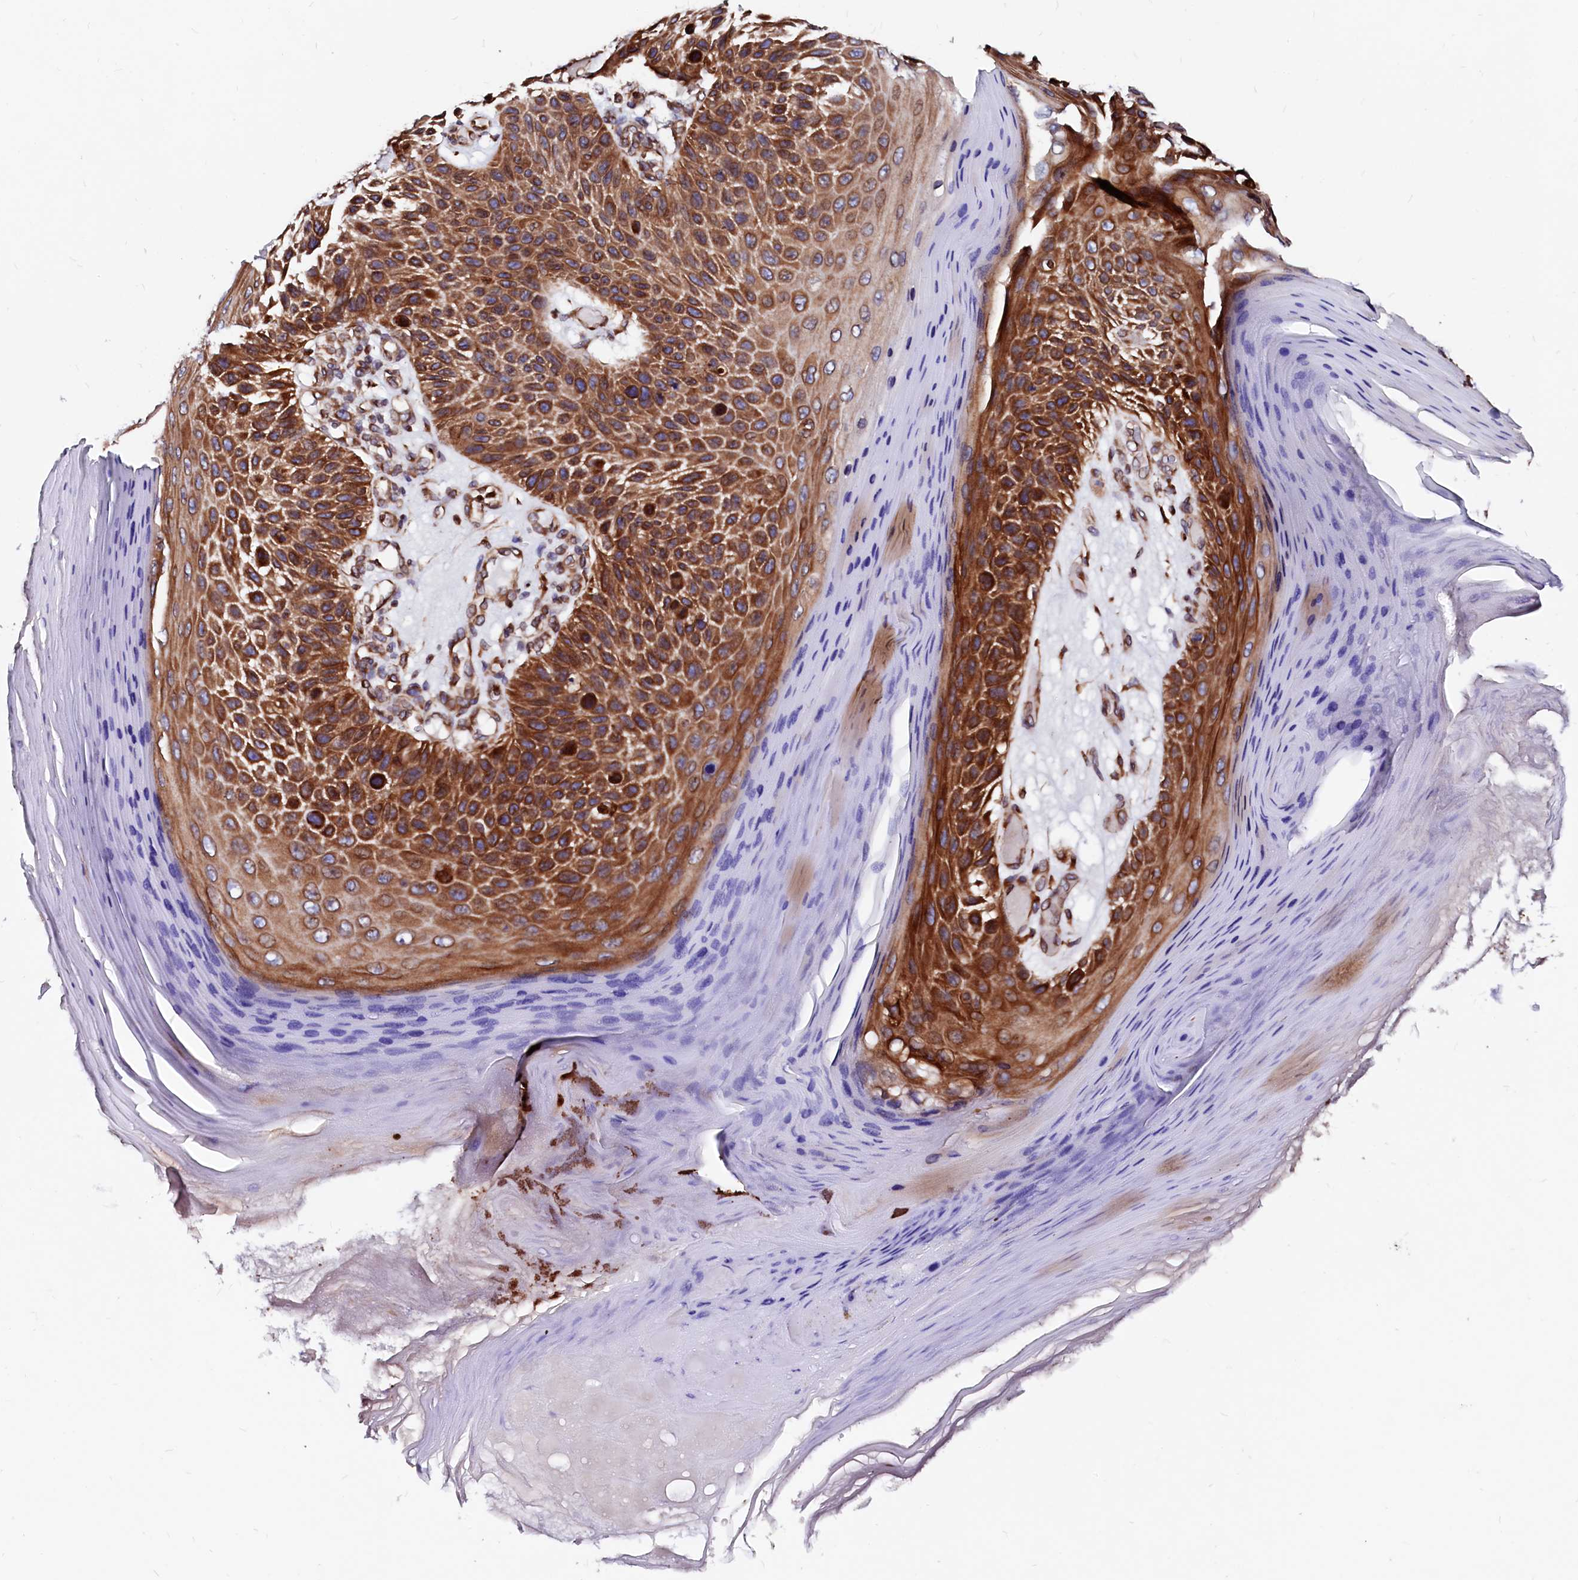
{"staining": {"intensity": "strong", "quantity": ">75%", "location": "cytoplasmic/membranous"}, "tissue": "skin cancer", "cell_type": "Tumor cells", "image_type": "cancer", "snomed": [{"axis": "morphology", "description": "Squamous cell carcinoma, NOS"}, {"axis": "topography", "description": "Skin"}], "caption": "This is an image of immunohistochemistry (IHC) staining of squamous cell carcinoma (skin), which shows strong positivity in the cytoplasmic/membranous of tumor cells.", "gene": "DERL1", "patient": {"sex": "female", "age": 88}}